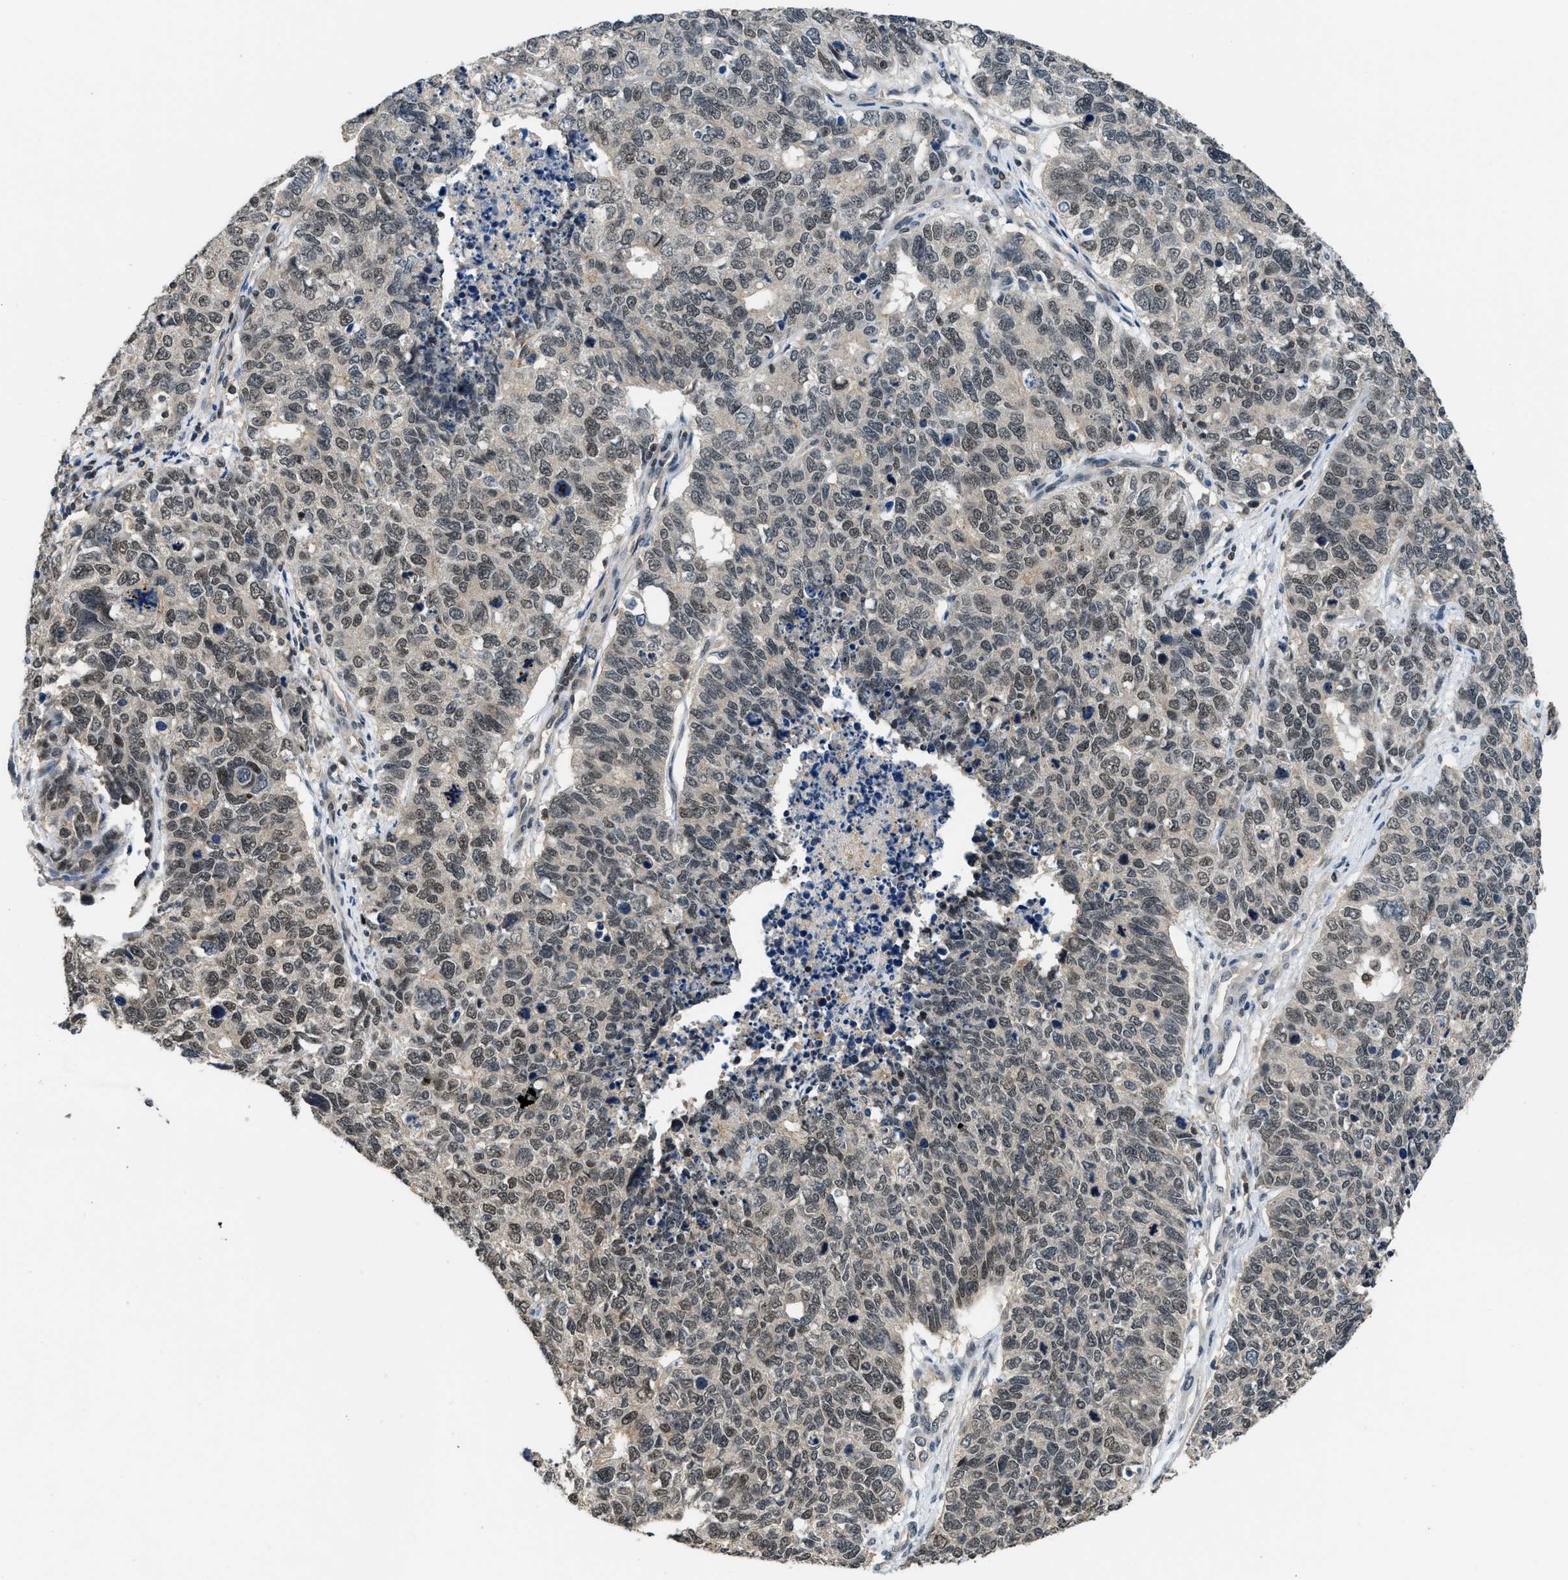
{"staining": {"intensity": "moderate", "quantity": ">75%", "location": "cytoplasmic/membranous,nuclear"}, "tissue": "cervical cancer", "cell_type": "Tumor cells", "image_type": "cancer", "snomed": [{"axis": "morphology", "description": "Squamous cell carcinoma, NOS"}, {"axis": "topography", "description": "Cervix"}], "caption": "IHC (DAB (3,3'-diaminobenzidine)) staining of cervical cancer demonstrates moderate cytoplasmic/membranous and nuclear protein staining in about >75% of tumor cells.", "gene": "MTMR1", "patient": {"sex": "female", "age": 63}}